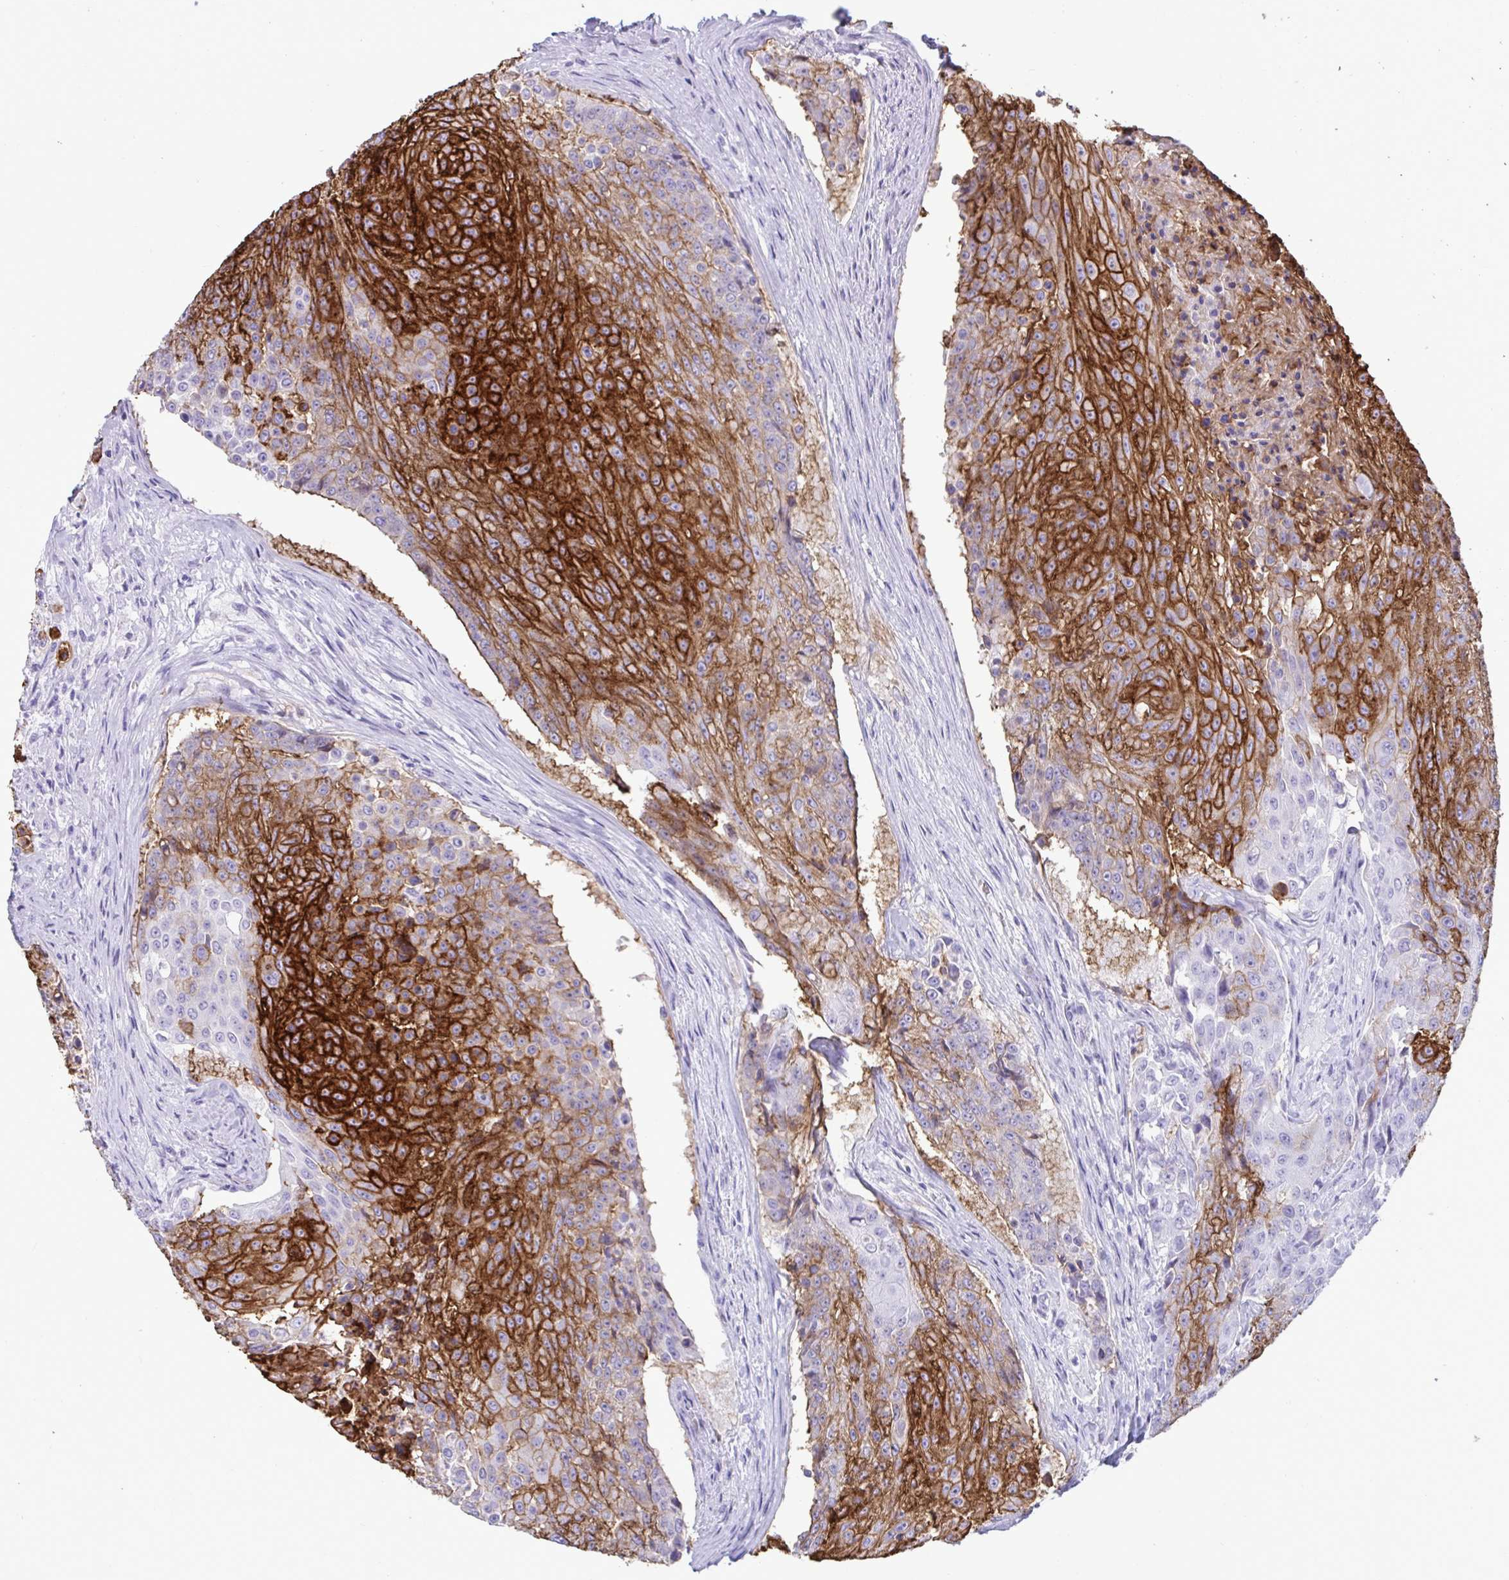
{"staining": {"intensity": "strong", "quantity": "25%-75%", "location": "cytoplasmic/membranous"}, "tissue": "urothelial cancer", "cell_type": "Tumor cells", "image_type": "cancer", "snomed": [{"axis": "morphology", "description": "Urothelial carcinoma, High grade"}, {"axis": "topography", "description": "Urinary bladder"}], "caption": "Strong cytoplasmic/membranous protein staining is identified in approximately 25%-75% of tumor cells in high-grade urothelial carcinoma. (Stains: DAB (3,3'-diaminobenzidine) in brown, nuclei in blue, Microscopy: brightfield microscopy at high magnification).", "gene": "SLC2A1", "patient": {"sex": "female", "age": 63}}